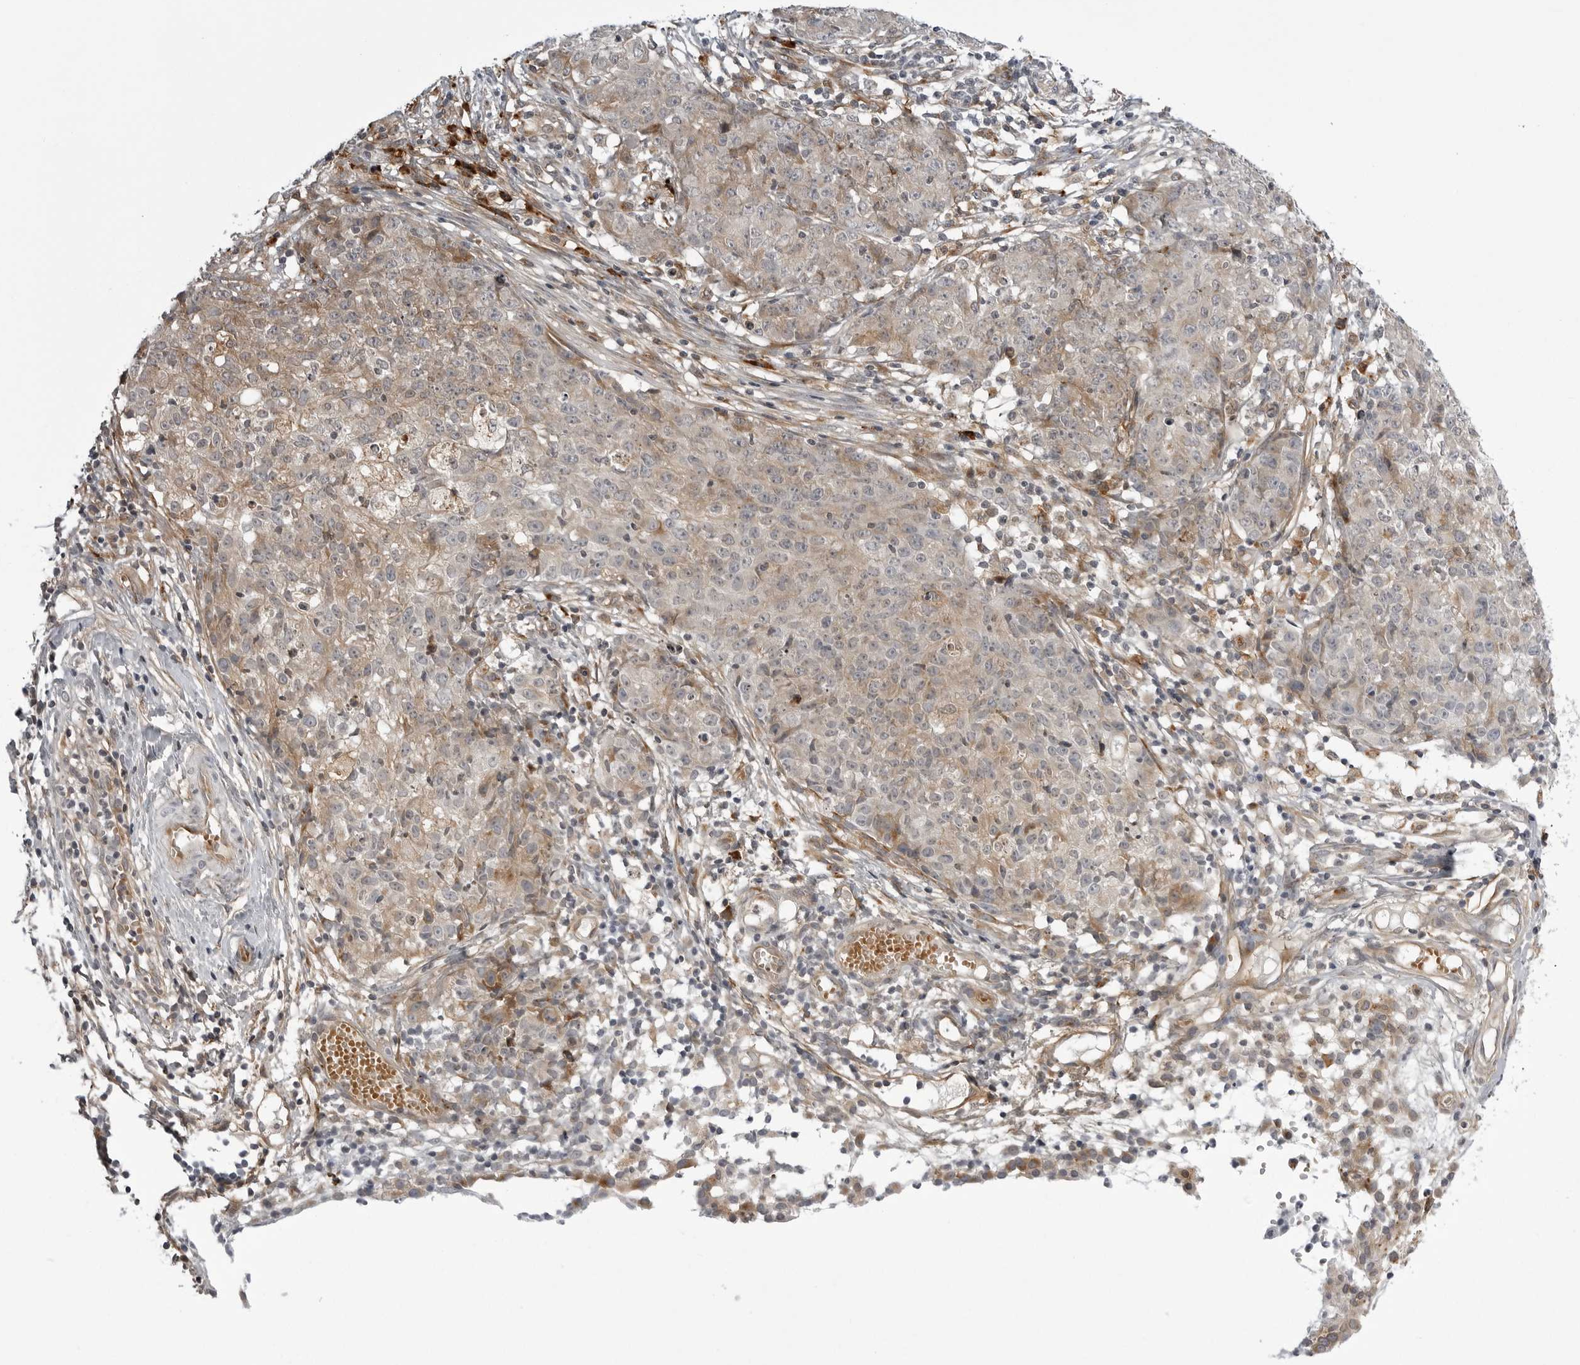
{"staining": {"intensity": "weak", "quantity": "25%-75%", "location": "cytoplasmic/membranous"}, "tissue": "ovarian cancer", "cell_type": "Tumor cells", "image_type": "cancer", "snomed": [{"axis": "morphology", "description": "Carcinoma, endometroid"}, {"axis": "topography", "description": "Ovary"}], "caption": "The image exhibits a brown stain indicating the presence of a protein in the cytoplasmic/membranous of tumor cells in ovarian cancer.", "gene": "ARL5A", "patient": {"sex": "female", "age": 42}}